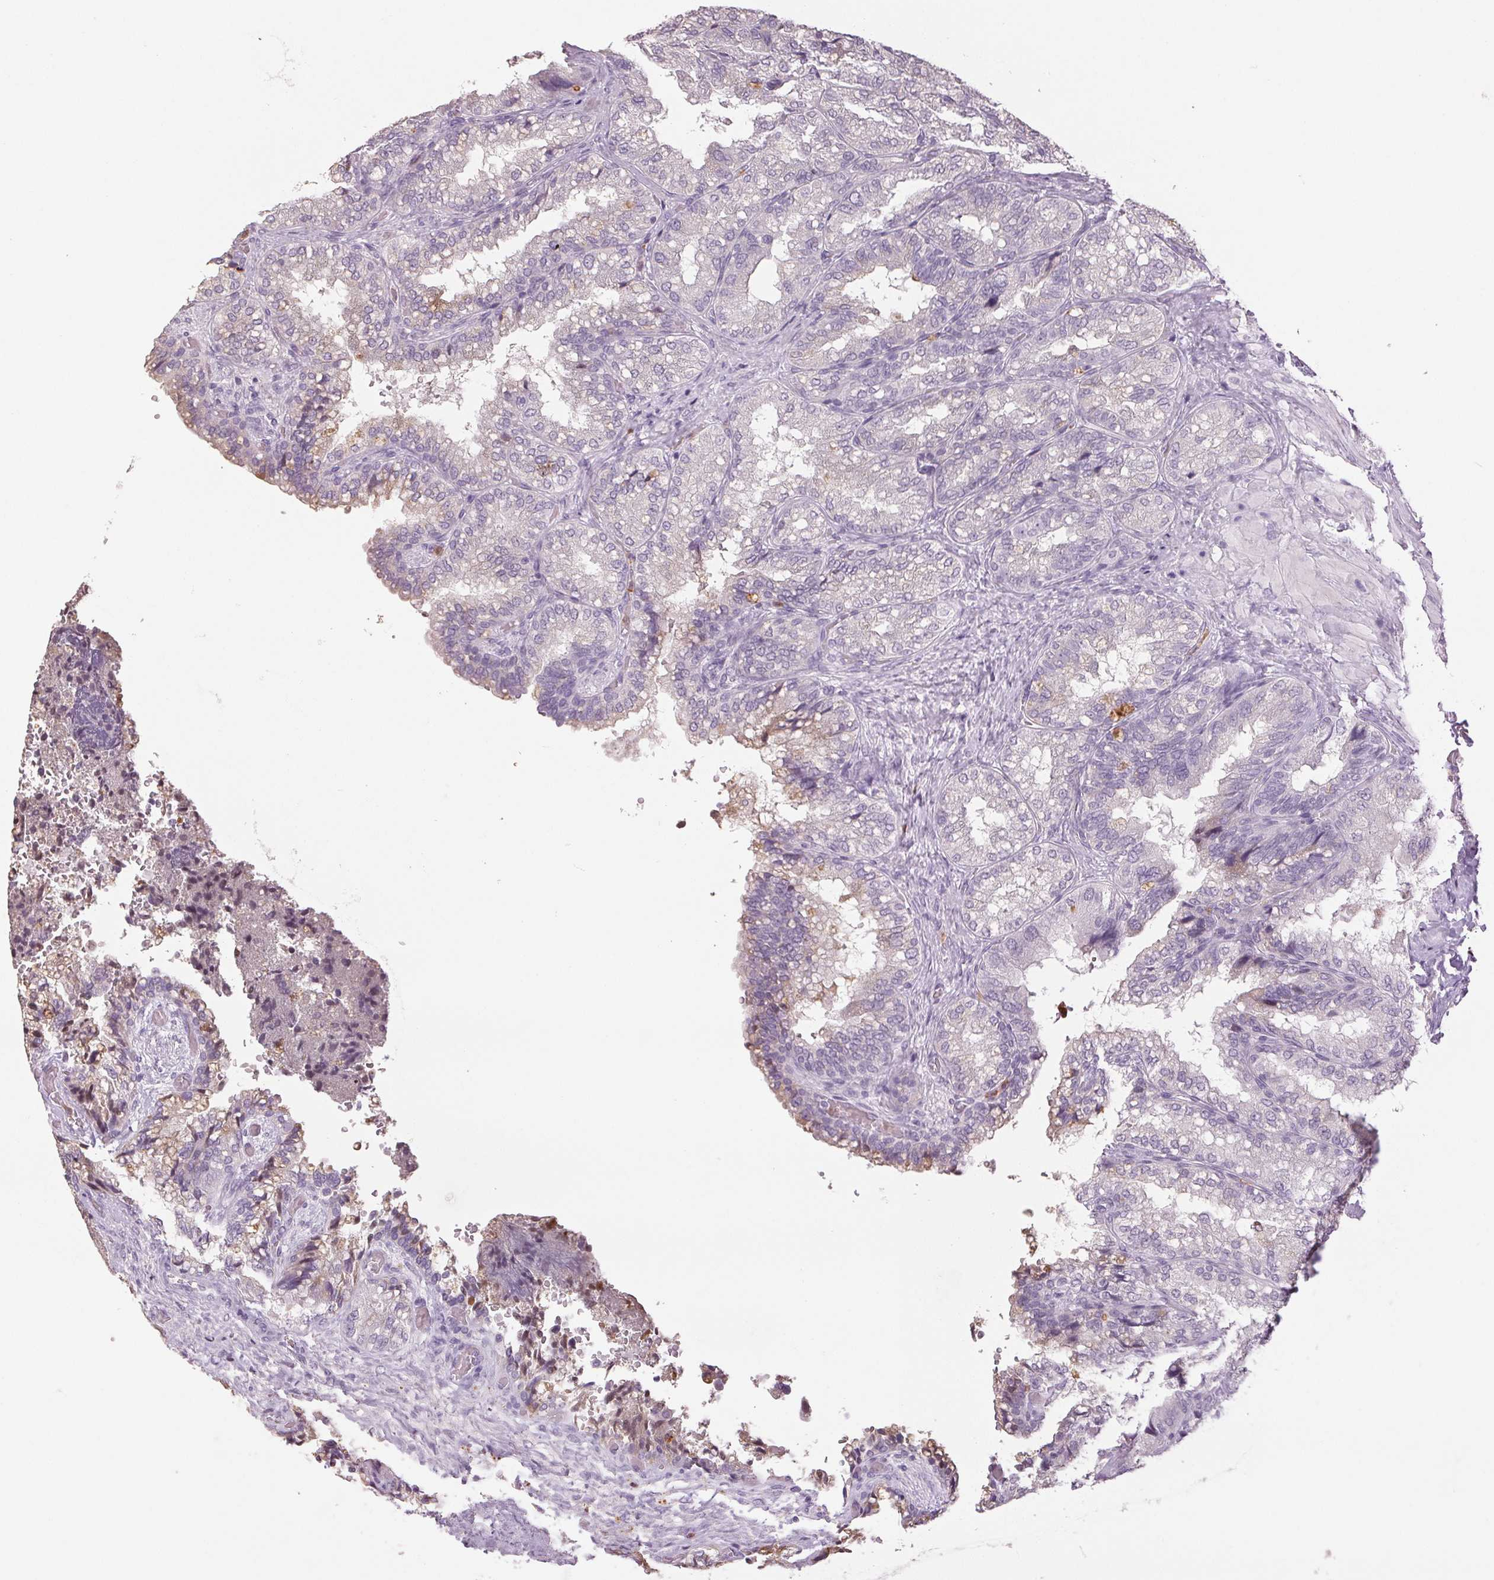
{"staining": {"intensity": "moderate", "quantity": "<25%", "location": "cytoplasmic/membranous"}, "tissue": "seminal vesicle", "cell_type": "Glandular cells", "image_type": "normal", "snomed": [{"axis": "morphology", "description": "Normal tissue, NOS"}, {"axis": "topography", "description": "Seminal veicle"}], "caption": "A histopathology image of seminal vesicle stained for a protein shows moderate cytoplasmic/membranous brown staining in glandular cells.", "gene": "LTF", "patient": {"sex": "male", "age": 57}}